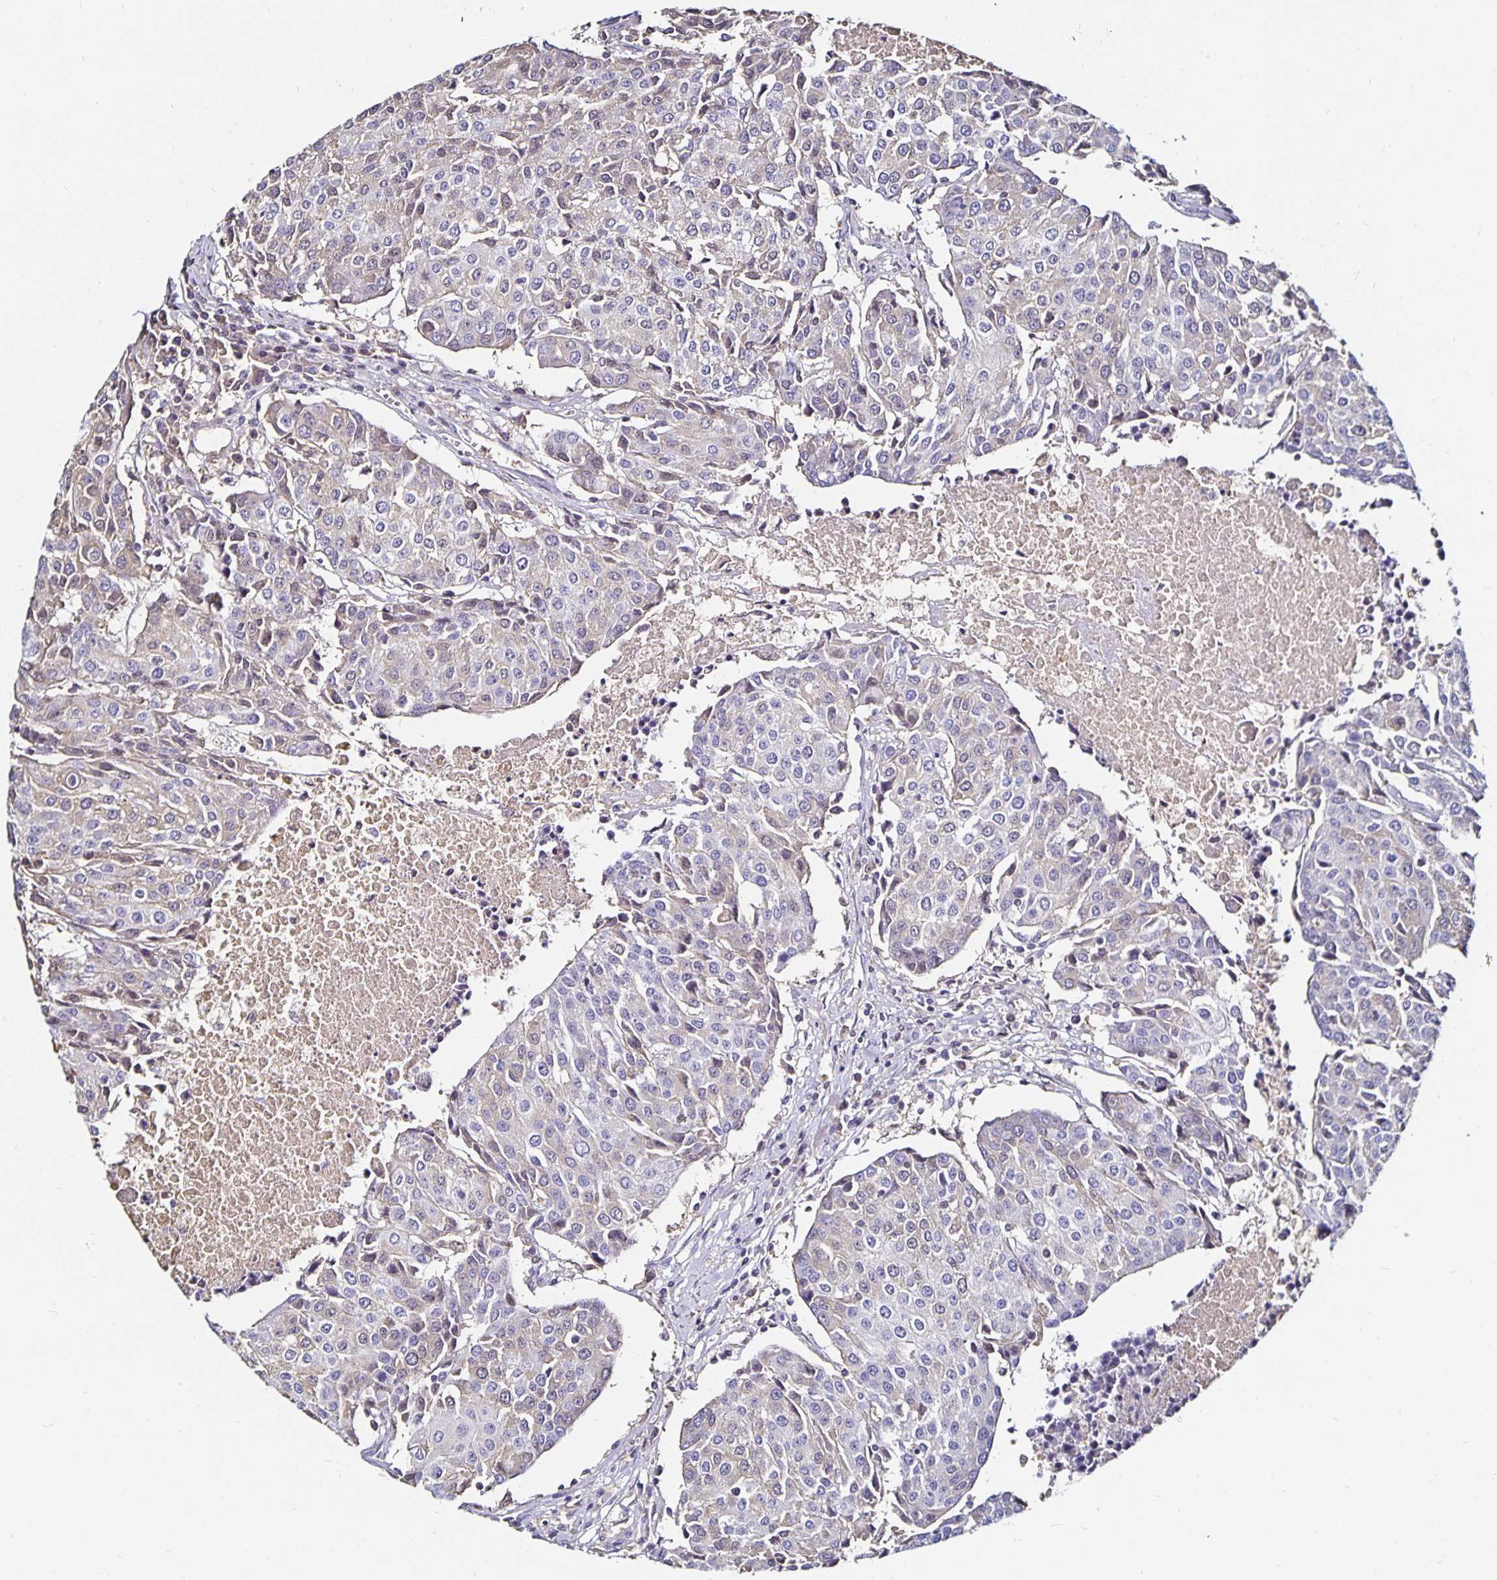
{"staining": {"intensity": "weak", "quantity": "<25%", "location": "cytoplasmic/membranous"}, "tissue": "urothelial cancer", "cell_type": "Tumor cells", "image_type": "cancer", "snomed": [{"axis": "morphology", "description": "Urothelial carcinoma, High grade"}, {"axis": "topography", "description": "Urinary bladder"}], "caption": "This is an immunohistochemistry micrograph of urothelial carcinoma (high-grade). There is no positivity in tumor cells.", "gene": "TTR", "patient": {"sex": "female", "age": 85}}